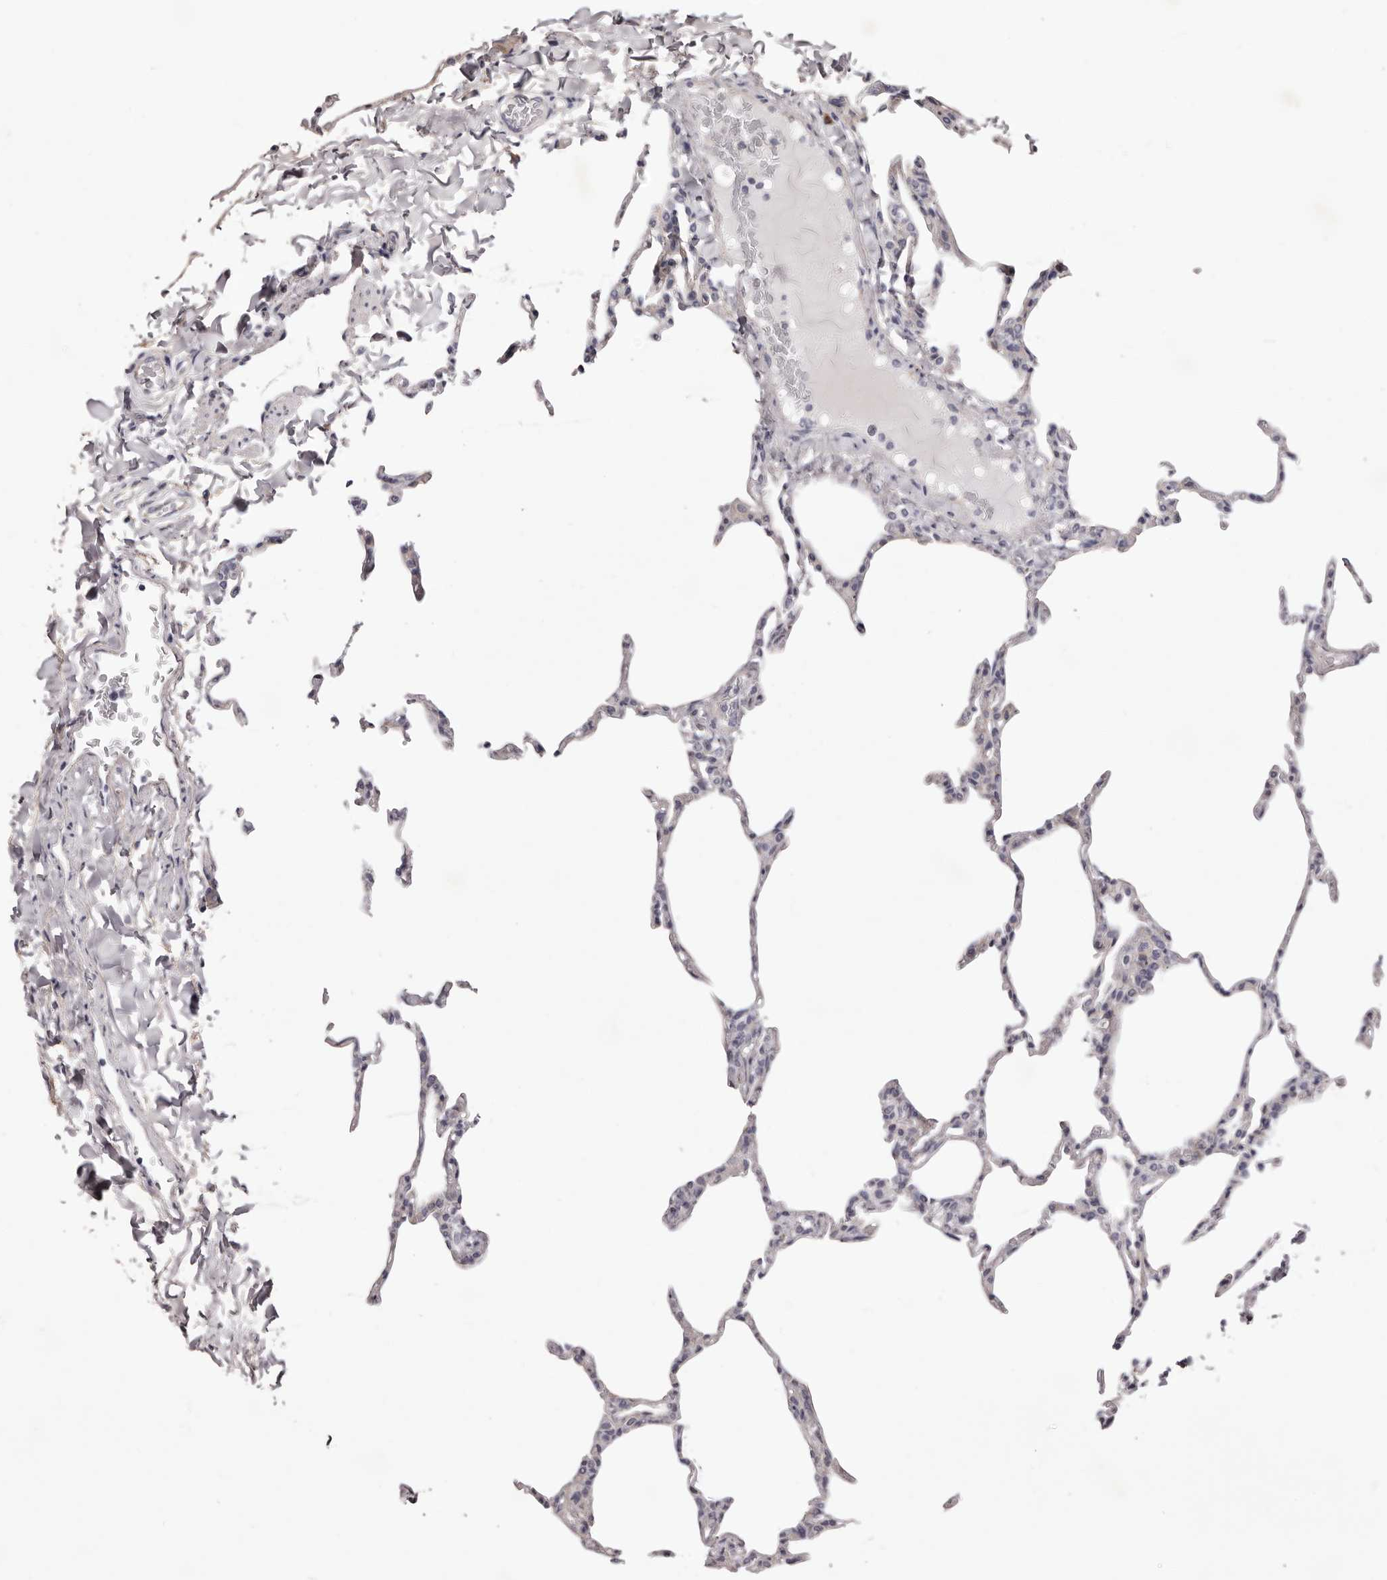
{"staining": {"intensity": "negative", "quantity": "none", "location": "none"}, "tissue": "lung", "cell_type": "Alveolar cells", "image_type": "normal", "snomed": [{"axis": "morphology", "description": "Normal tissue, NOS"}, {"axis": "topography", "description": "Lung"}], "caption": "A histopathology image of lung stained for a protein demonstrates no brown staining in alveolar cells. Brightfield microscopy of immunohistochemistry stained with DAB (3,3'-diaminobenzidine) (brown) and hematoxylin (blue), captured at high magnification.", "gene": "PEG10", "patient": {"sex": "male", "age": 20}}